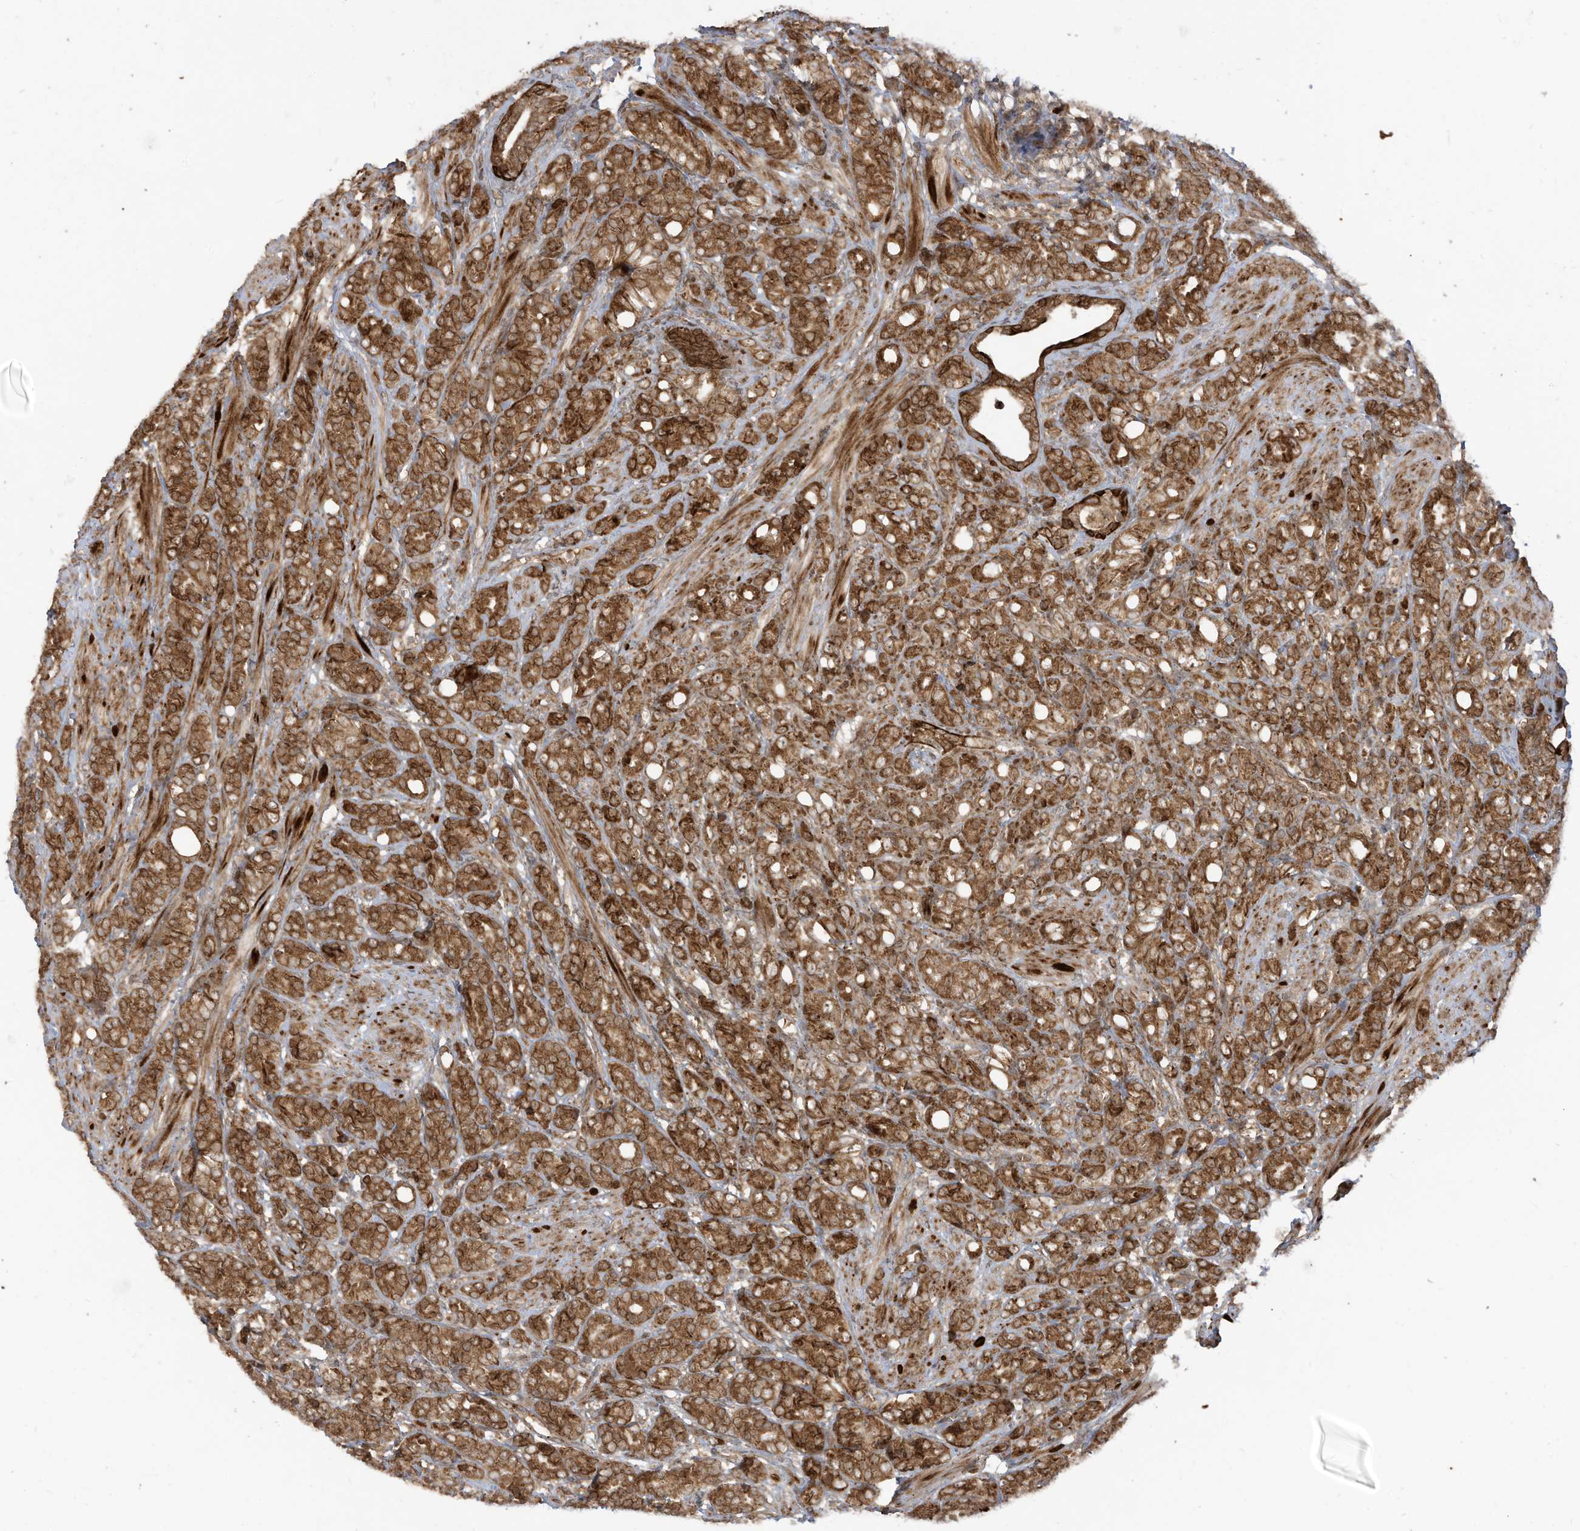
{"staining": {"intensity": "moderate", "quantity": ">75%", "location": "cytoplasmic/membranous"}, "tissue": "prostate cancer", "cell_type": "Tumor cells", "image_type": "cancer", "snomed": [{"axis": "morphology", "description": "Adenocarcinoma, High grade"}, {"axis": "topography", "description": "Prostate"}], "caption": "A high-resolution photomicrograph shows immunohistochemistry (IHC) staining of prostate cancer, which displays moderate cytoplasmic/membranous positivity in about >75% of tumor cells.", "gene": "TRIM67", "patient": {"sex": "male", "age": 62}}